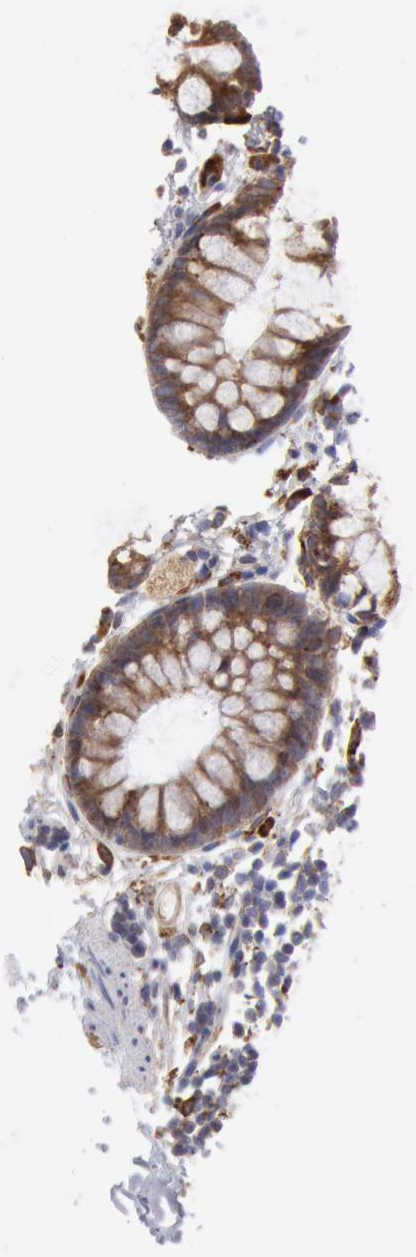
{"staining": {"intensity": "moderate", "quantity": ">75%", "location": "cytoplasmic/membranous"}, "tissue": "colon", "cell_type": "Endothelial cells", "image_type": "normal", "snomed": [{"axis": "morphology", "description": "Normal tissue, NOS"}, {"axis": "topography", "description": "Smooth muscle"}, {"axis": "topography", "description": "Colon"}], "caption": "An IHC image of unremarkable tissue is shown. Protein staining in brown labels moderate cytoplasmic/membranous positivity in colon within endothelial cells.", "gene": "ERP44", "patient": {"sex": "male", "age": 67}}